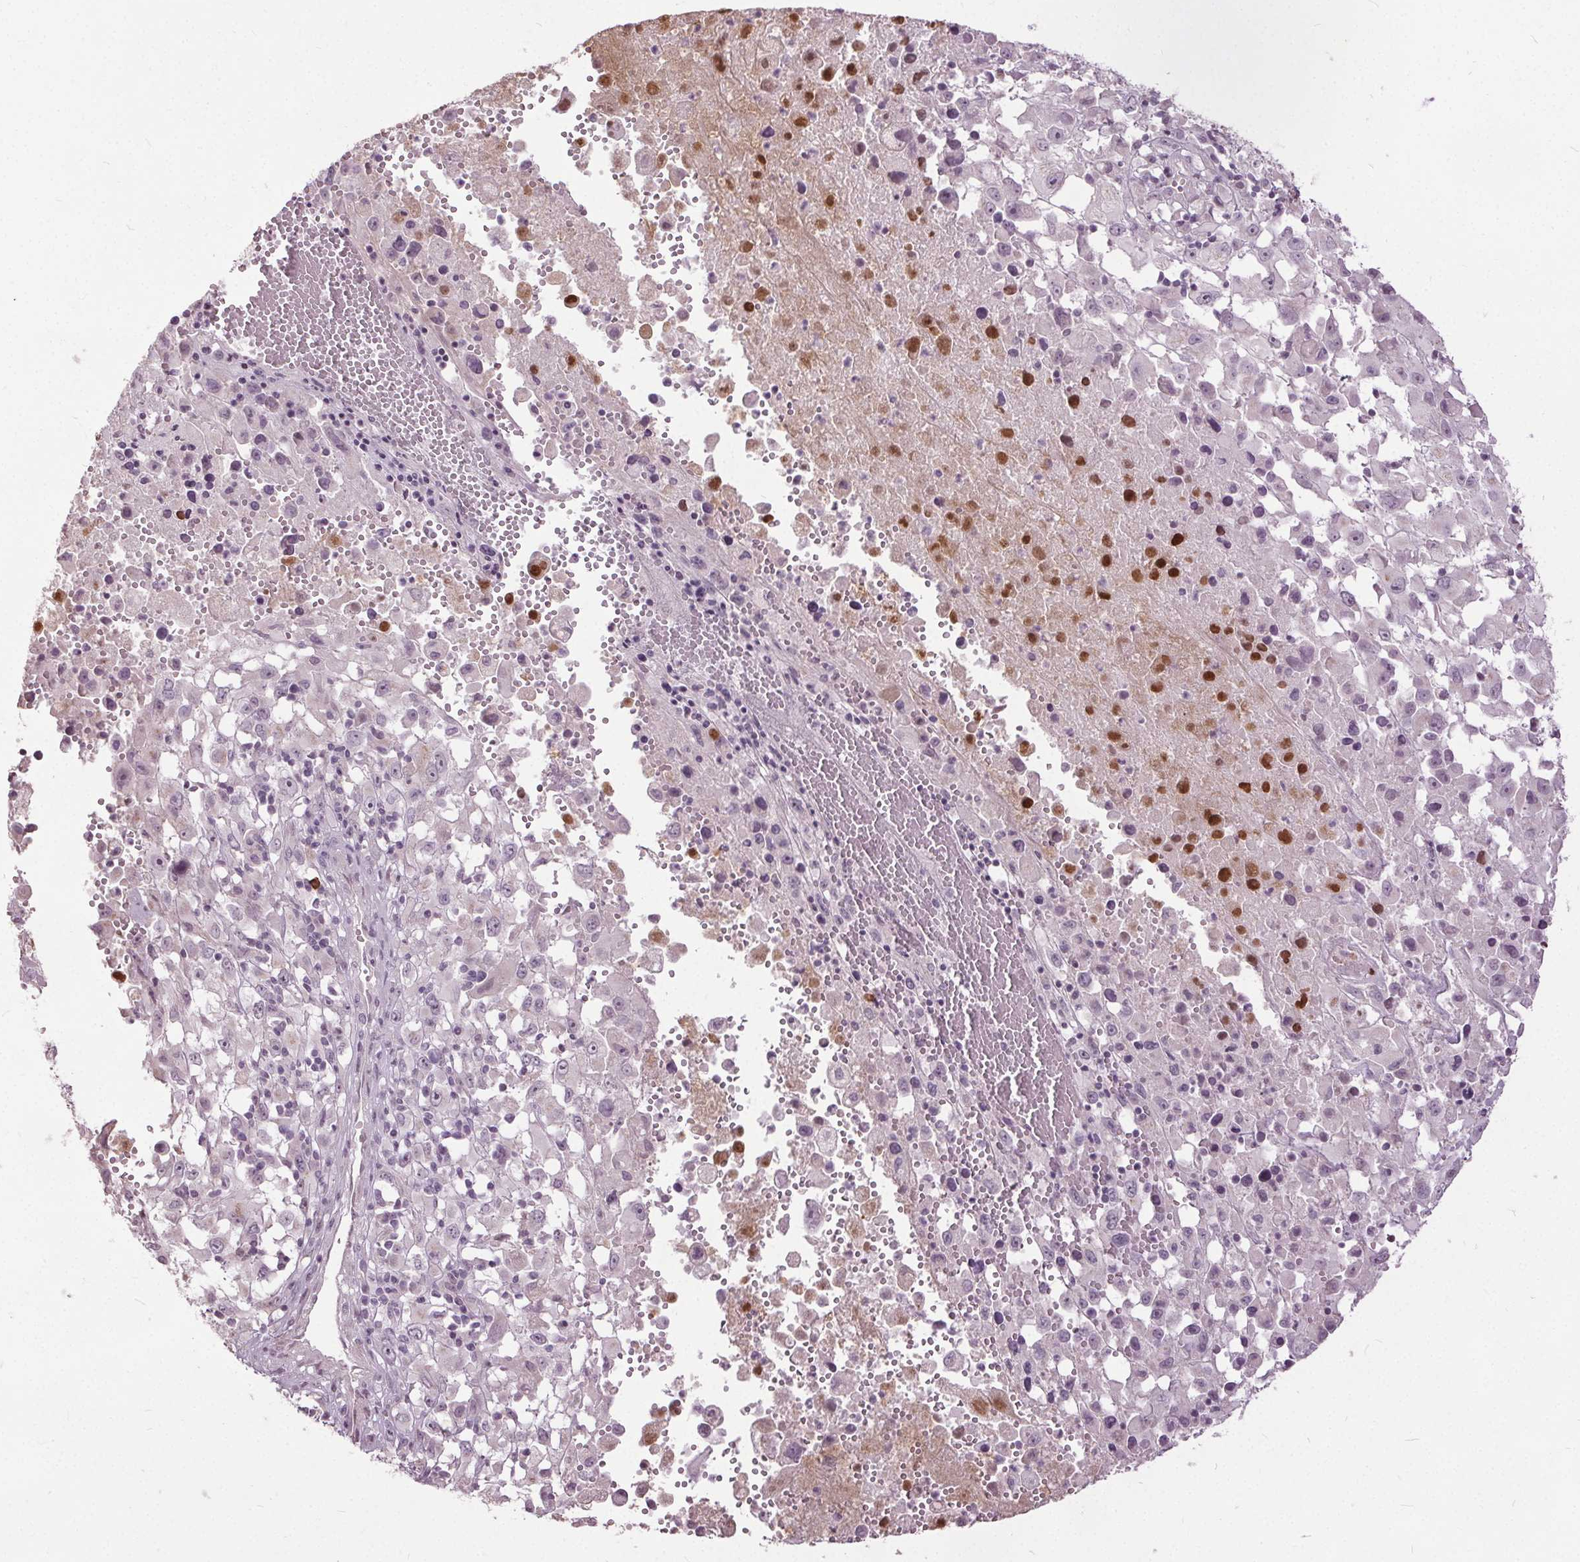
{"staining": {"intensity": "negative", "quantity": "none", "location": "none"}, "tissue": "melanoma", "cell_type": "Tumor cells", "image_type": "cancer", "snomed": [{"axis": "morphology", "description": "Malignant melanoma, Metastatic site"}, {"axis": "topography", "description": "Soft tissue"}], "caption": "Histopathology image shows no protein expression in tumor cells of melanoma tissue.", "gene": "CXCL16", "patient": {"sex": "male", "age": 50}}